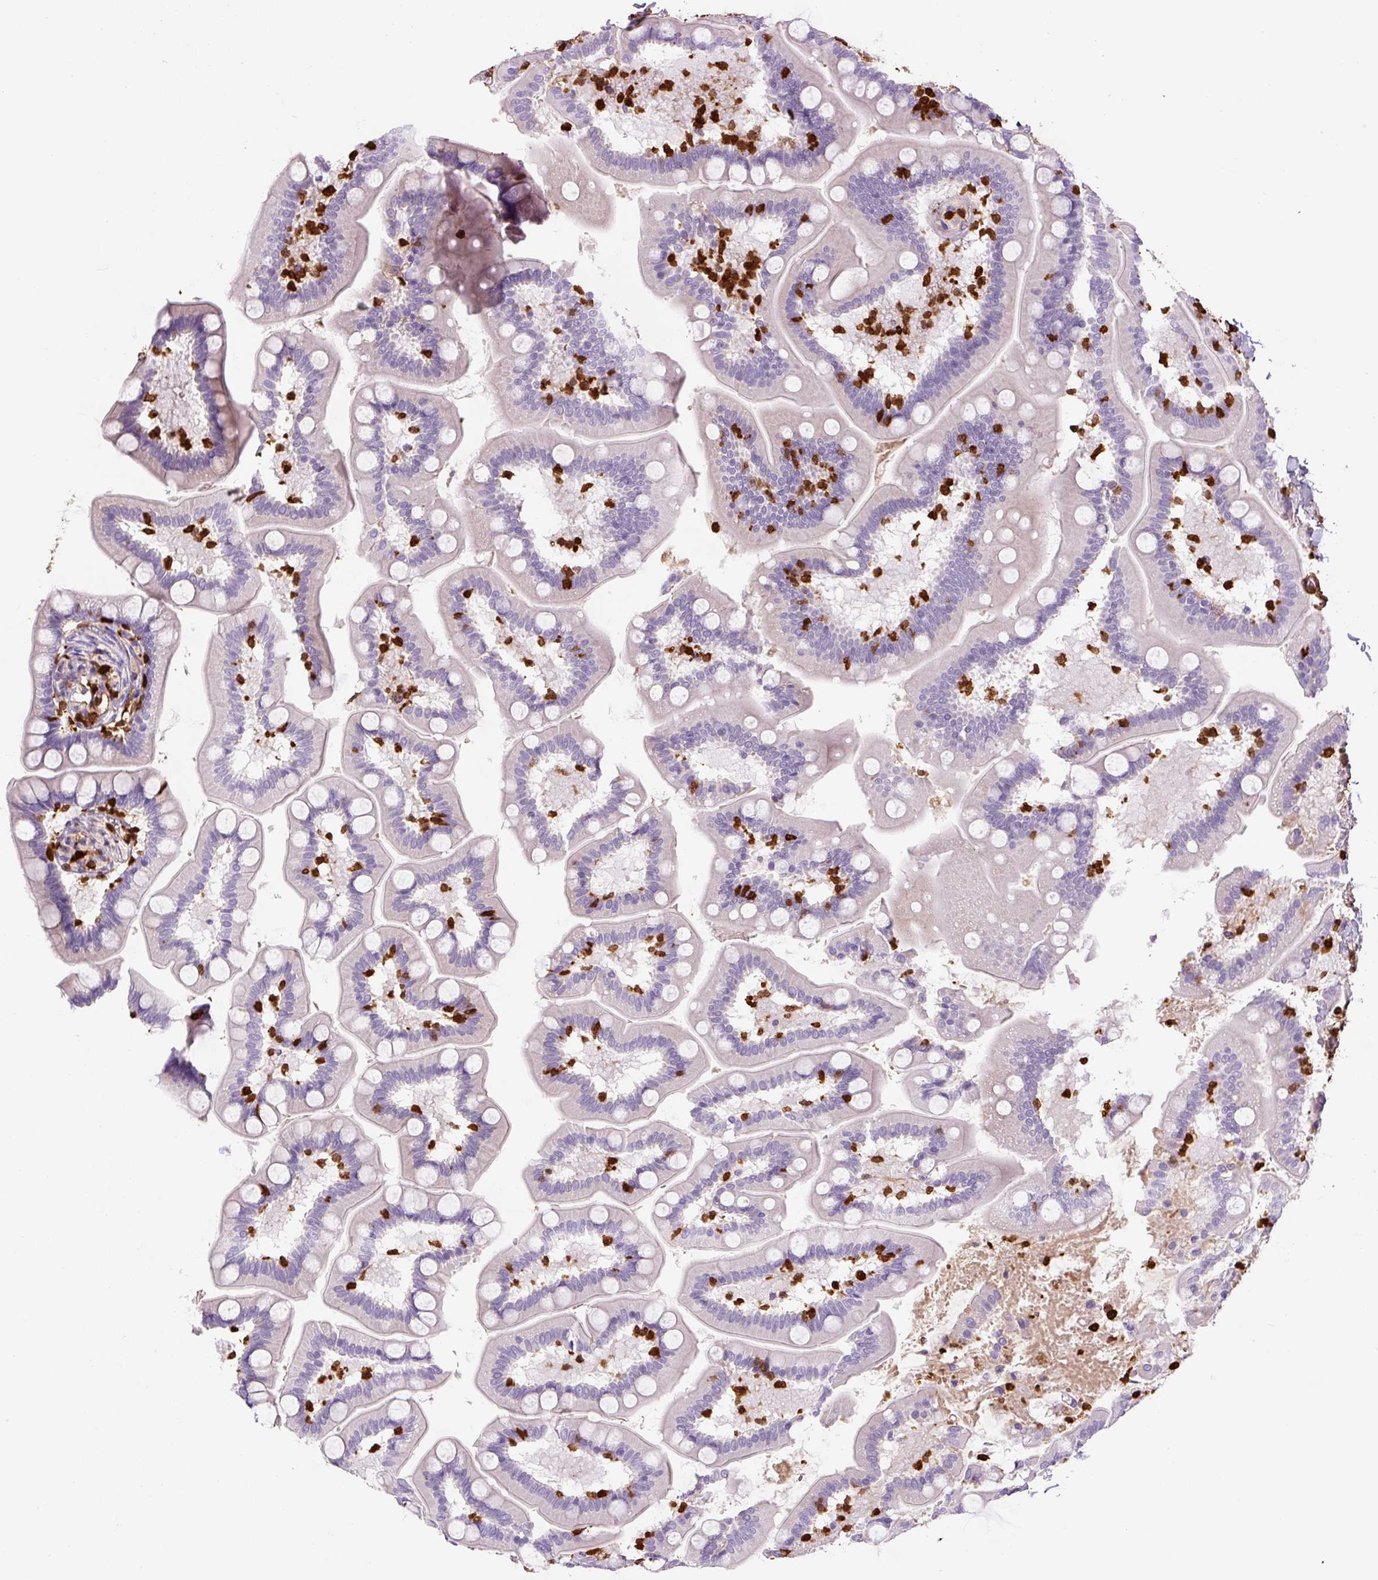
{"staining": {"intensity": "negative", "quantity": "none", "location": "none"}, "tissue": "small intestine", "cell_type": "Glandular cells", "image_type": "normal", "snomed": [{"axis": "morphology", "description": "Normal tissue, NOS"}, {"axis": "topography", "description": "Small intestine"}], "caption": "Immunohistochemistry (IHC) photomicrograph of unremarkable small intestine stained for a protein (brown), which demonstrates no positivity in glandular cells. (IHC, brightfield microscopy, high magnification).", "gene": "S100A4", "patient": {"sex": "female", "age": 64}}